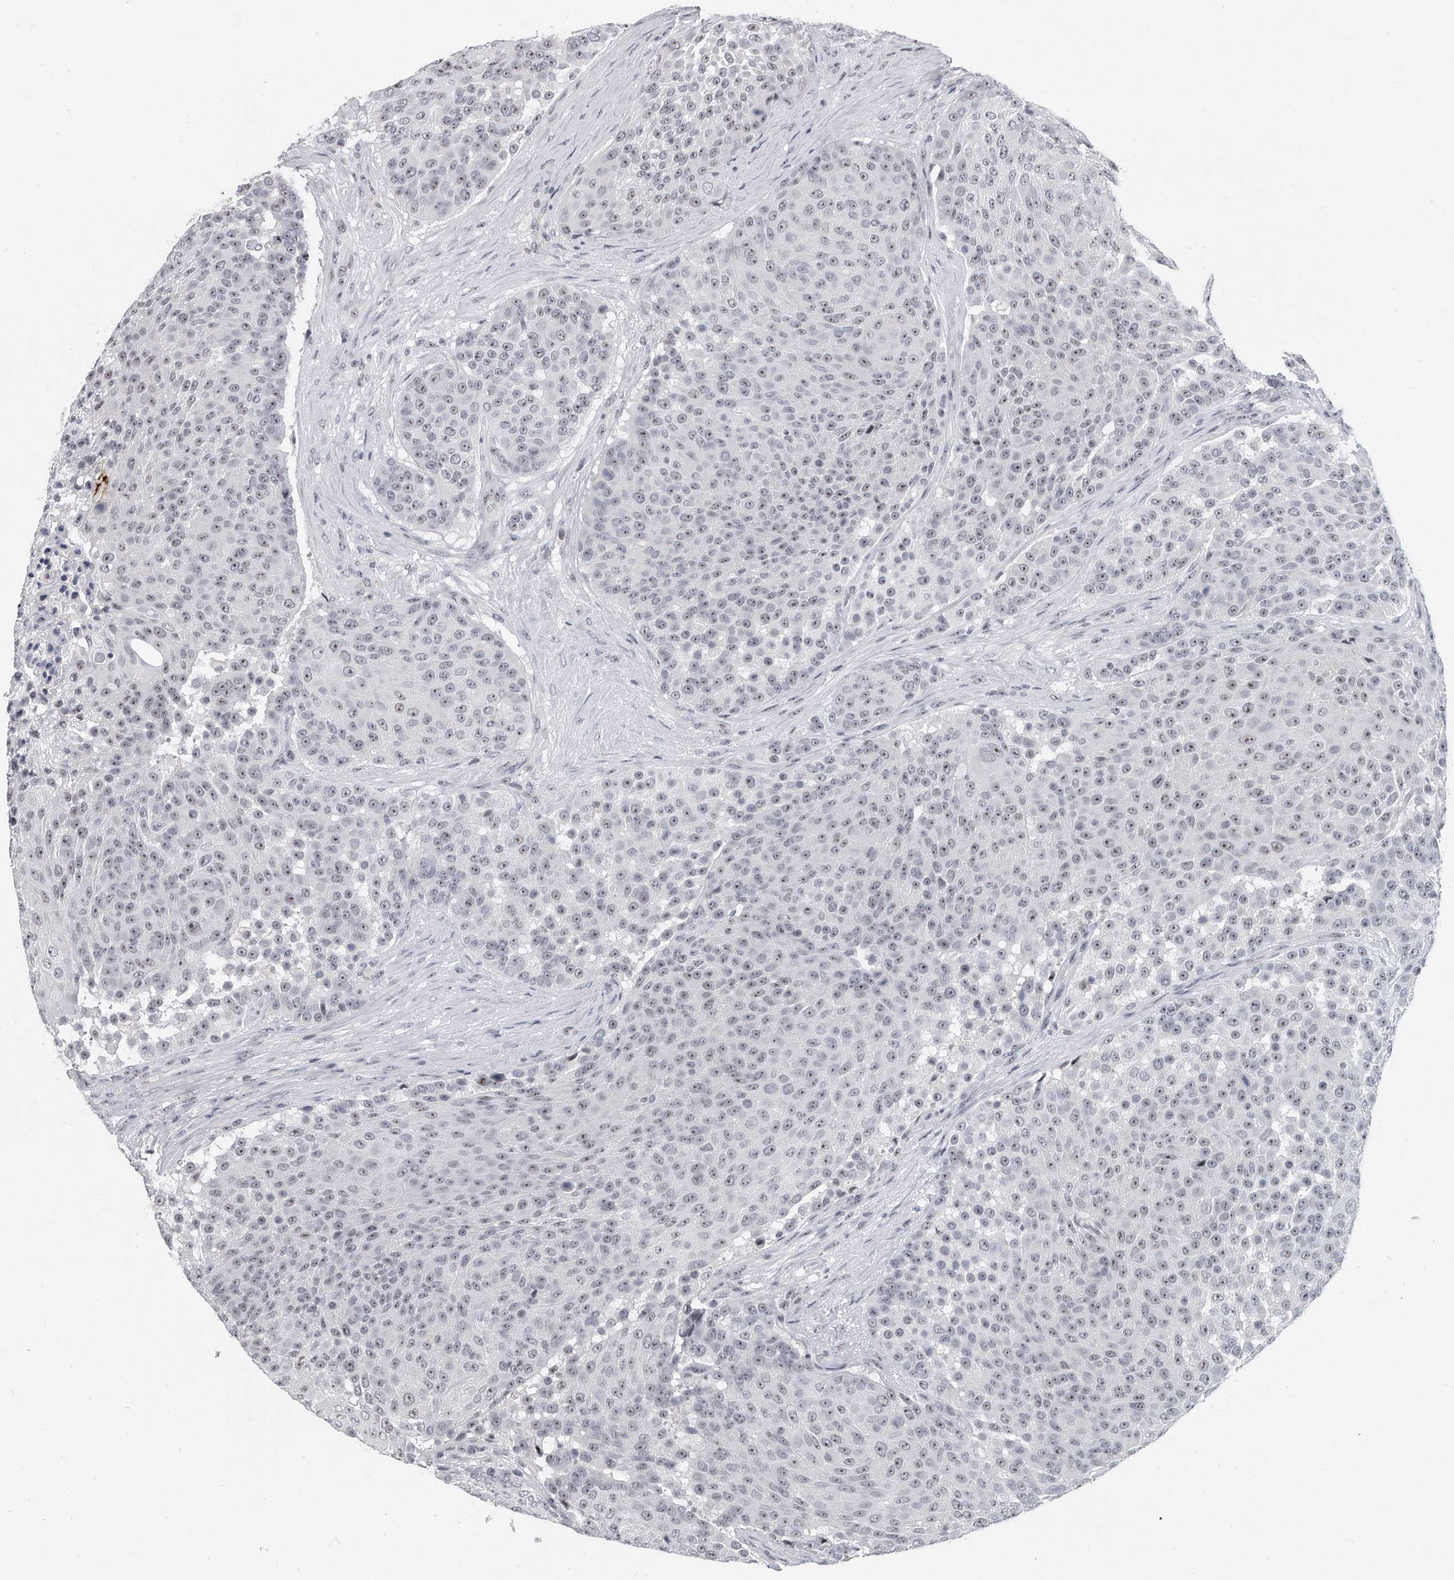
{"staining": {"intensity": "moderate", "quantity": ">75%", "location": "nuclear"}, "tissue": "urothelial cancer", "cell_type": "Tumor cells", "image_type": "cancer", "snomed": [{"axis": "morphology", "description": "Urothelial carcinoma, High grade"}, {"axis": "topography", "description": "Urinary bladder"}], "caption": "Immunohistochemical staining of human high-grade urothelial carcinoma reveals medium levels of moderate nuclear protein staining in approximately >75% of tumor cells.", "gene": "TFCP2L1", "patient": {"sex": "female", "age": 63}}